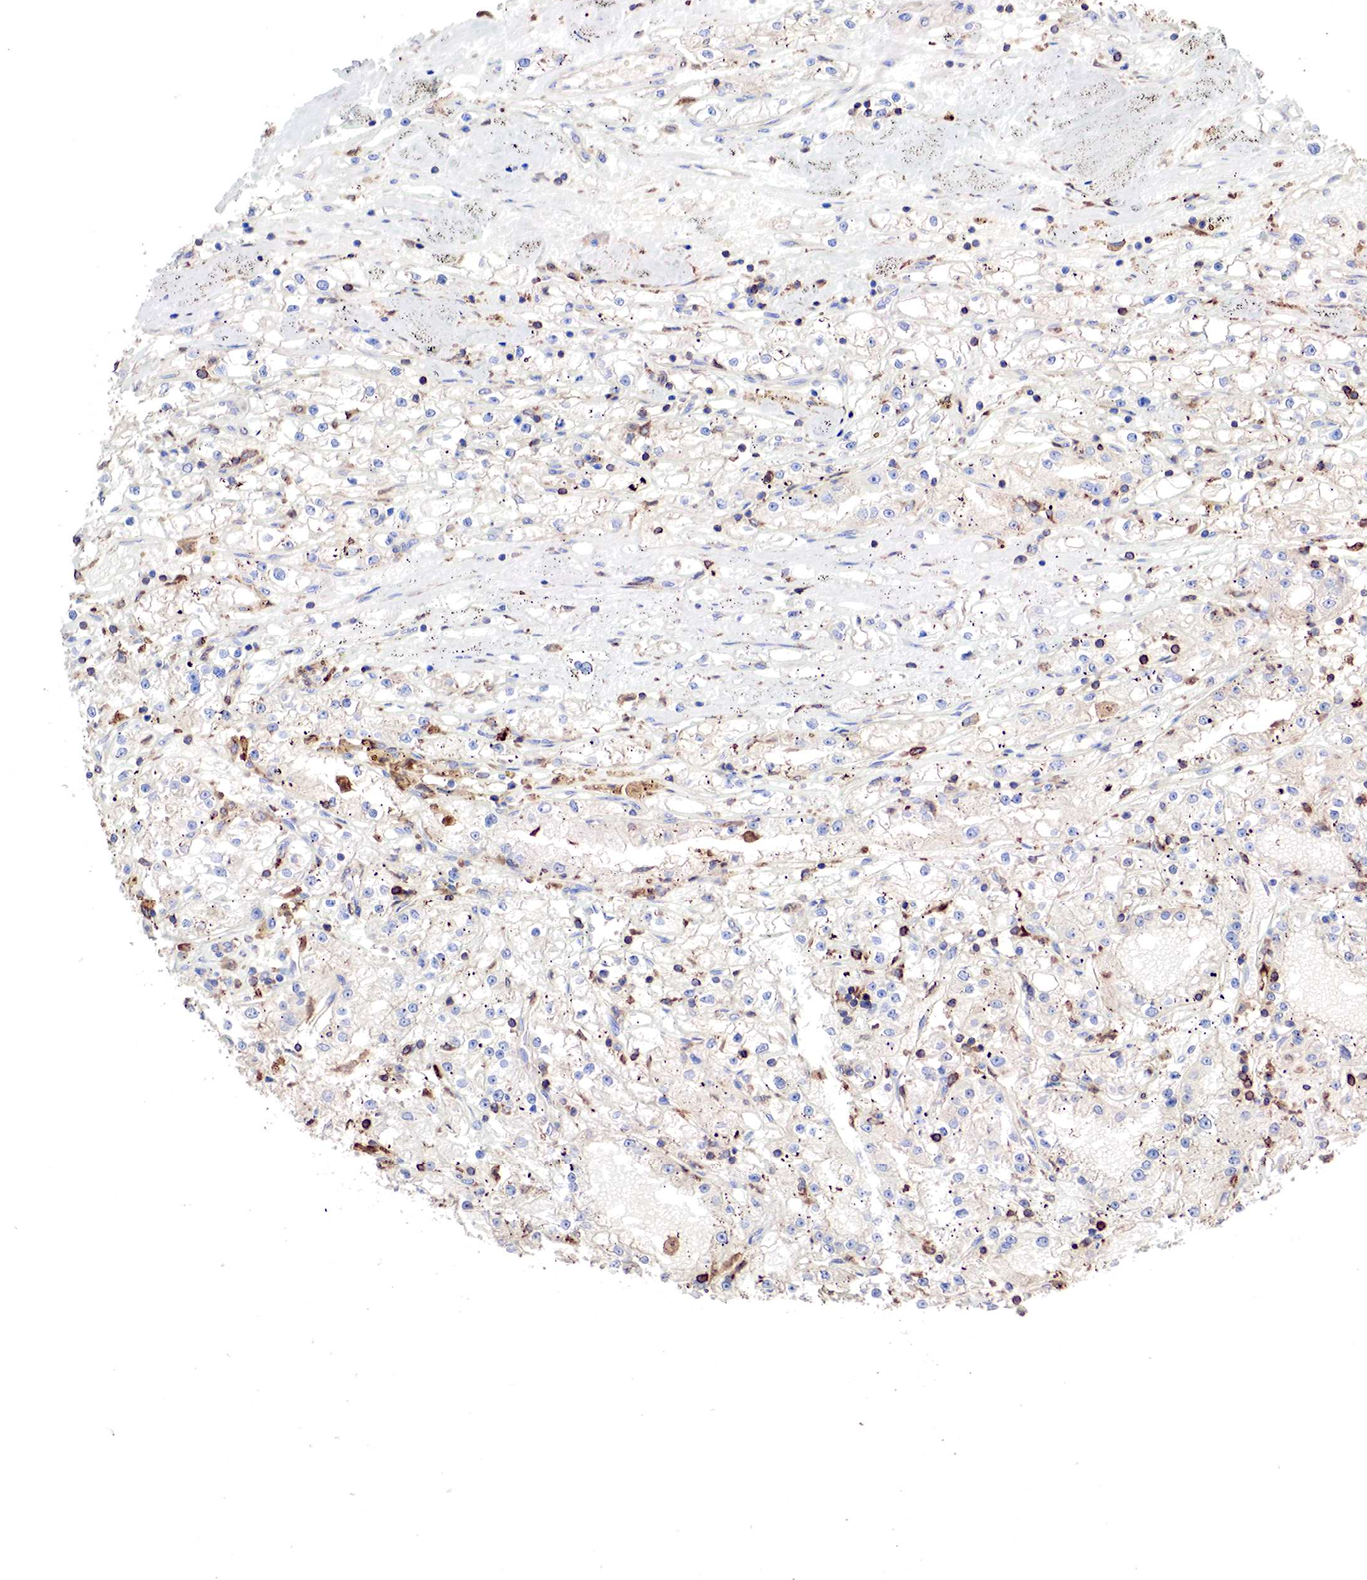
{"staining": {"intensity": "weak", "quantity": "<25%", "location": "cytoplasmic/membranous"}, "tissue": "renal cancer", "cell_type": "Tumor cells", "image_type": "cancer", "snomed": [{"axis": "morphology", "description": "Adenocarcinoma, NOS"}, {"axis": "topography", "description": "Kidney"}], "caption": "High power microscopy micrograph of an IHC image of adenocarcinoma (renal), revealing no significant expression in tumor cells.", "gene": "G6PD", "patient": {"sex": "male", "age": 56}}